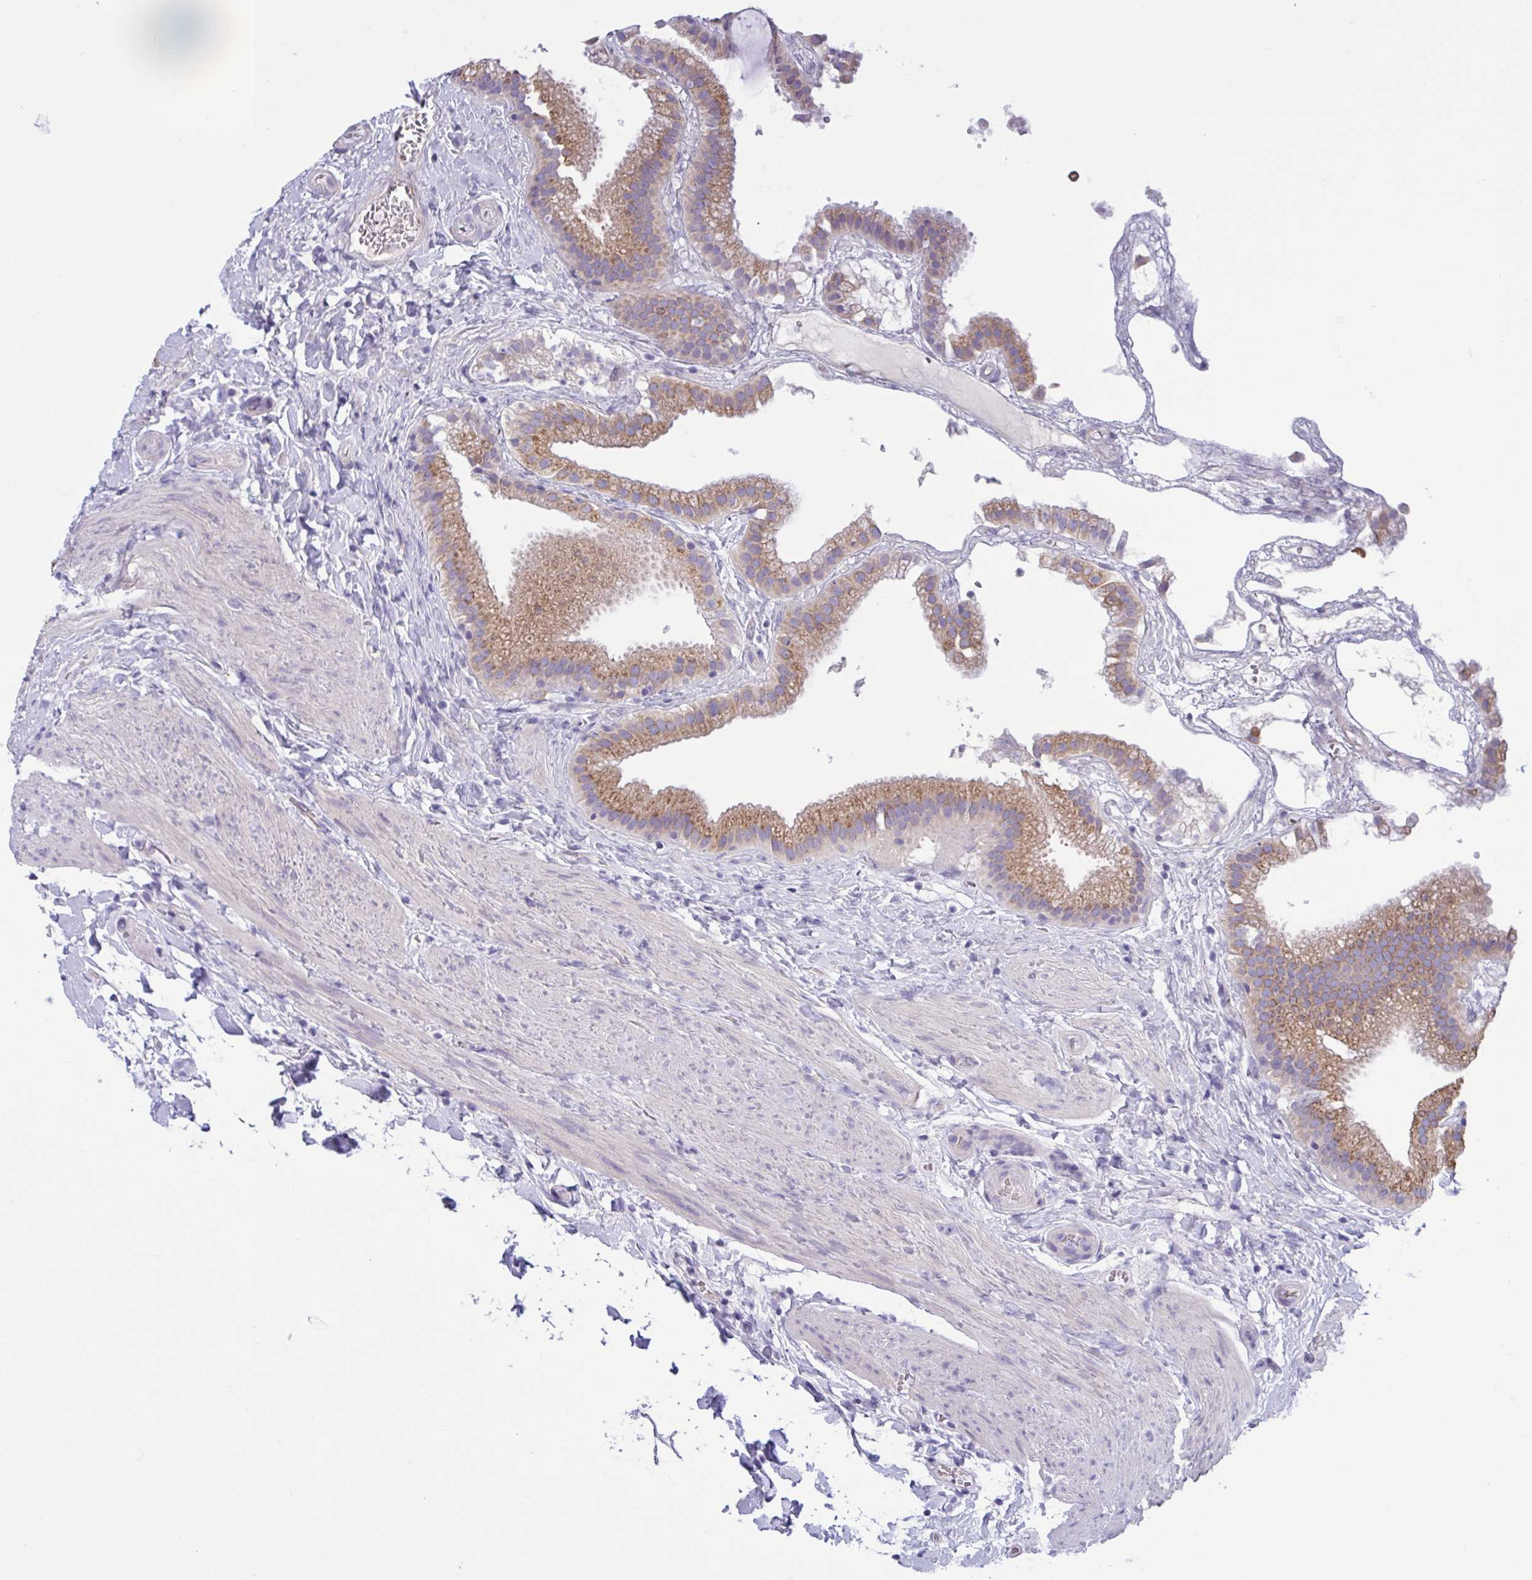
{"staining": {"intensity": "moderate", "quantity": ">75%", "location": "cytoplasmic/membranous"}, "tissue": "gallbladder", "cell_type": "Glandular cells", "image_type": "normal", "snomed": [{"axis": "morphology", "description": "Normal tissue, NOS"}, {"axis": "topography", "description": "Gallbladder"}], "caption": "High-power microscopy captured an immunohistochemistry (IHC) photomicrograph of benign gallbladder, revealing moderate cytoplasmic/membranous expression in about >75% of glandular cells. Nuclei are stained in blue.", "gene": "SLC66A1", "patient": {"sex": "female", "age": 63}}